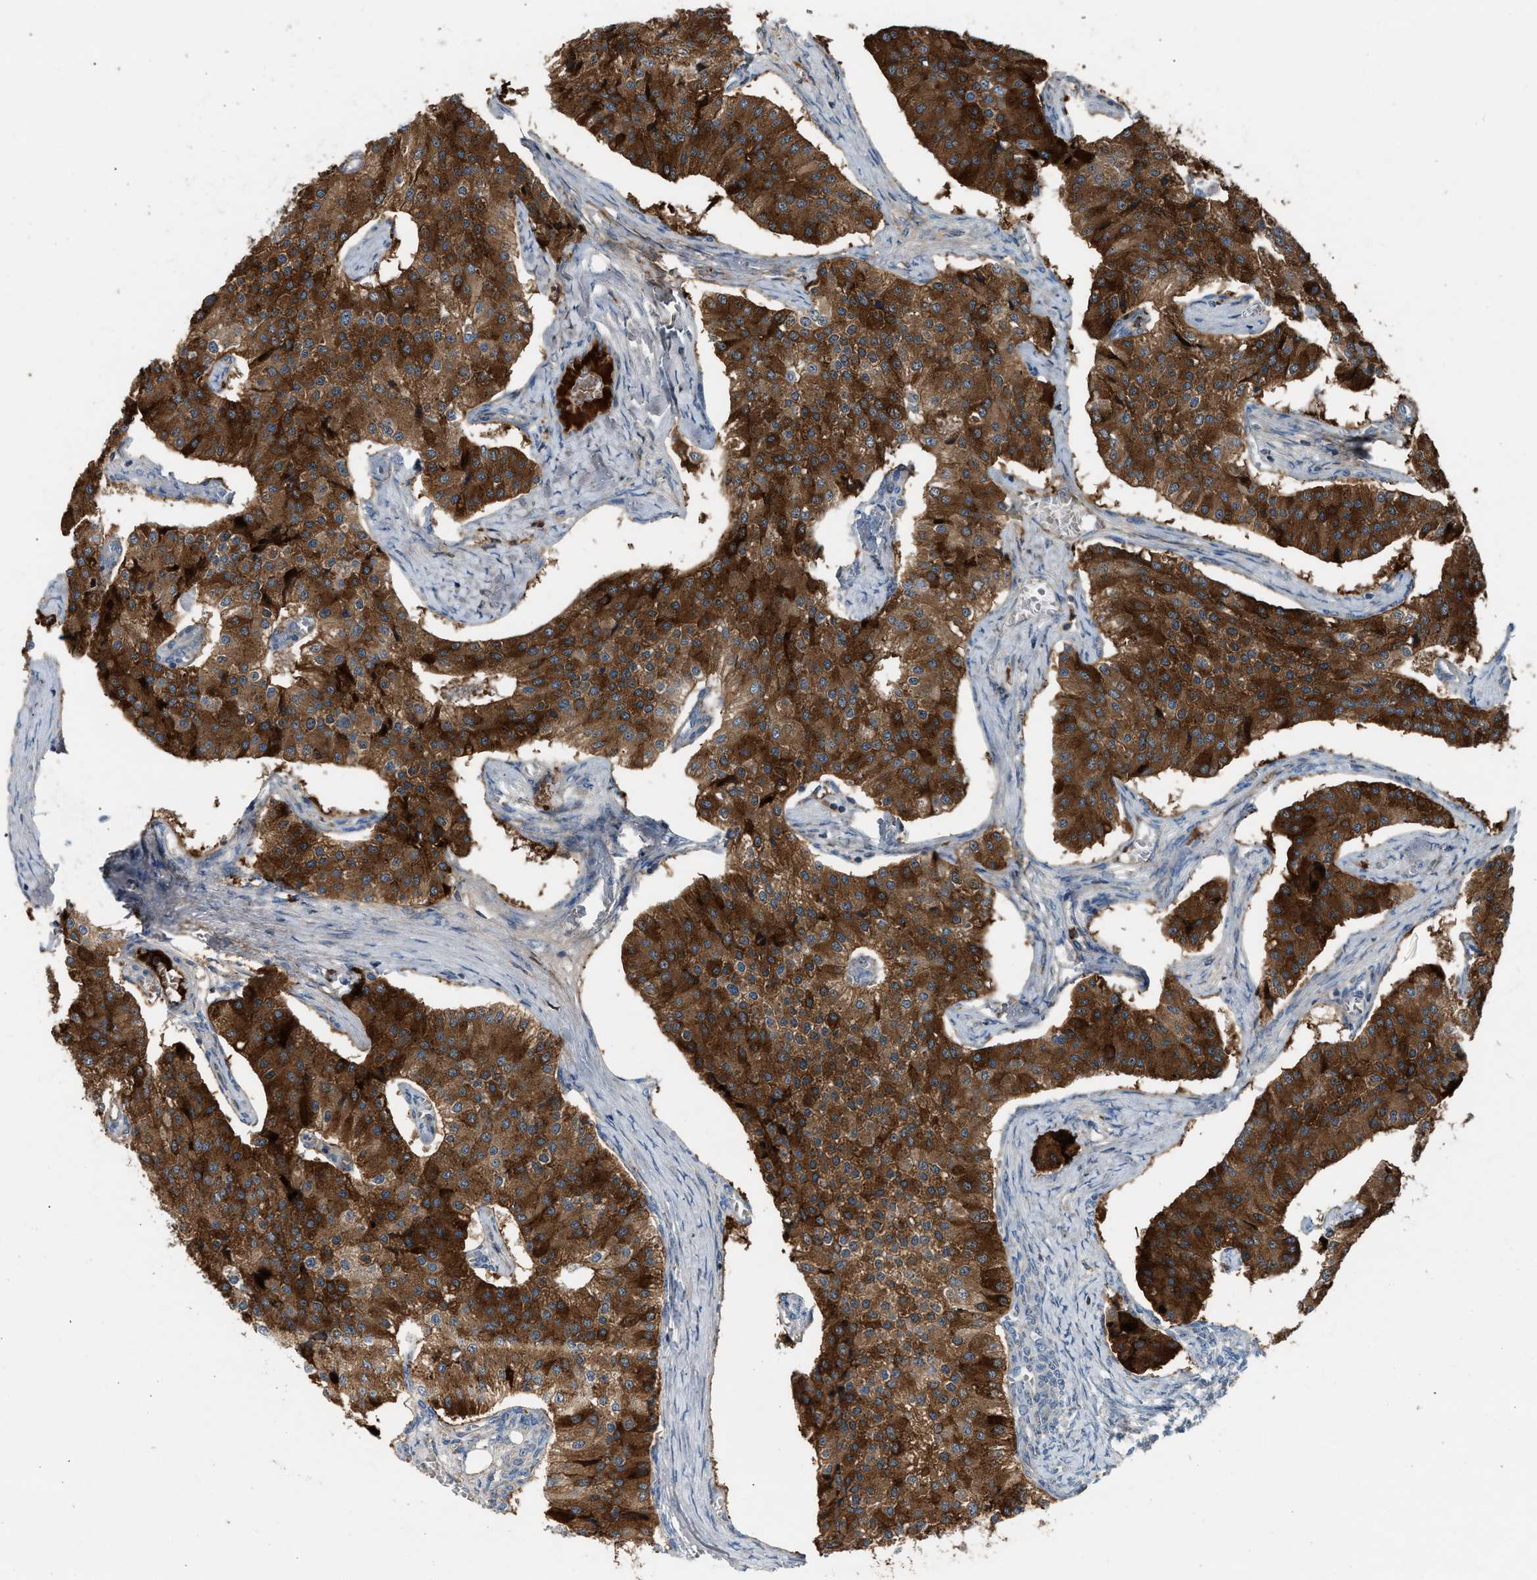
{"staining": {"intensity": "strong", "quantity": ">75%", "location": "cytoplasmic/membranous"}, "tissue": "carcinoid", "cell_type": "Tumor cells", "image_type": "cancer", "snomed": [{"axis": "morphology", "description": "Carcinoid, malignant, NOS"}, {"axis": "topography", "description": "Colon"}], "caption": "High-magnification brightfield microscopy of carcinoid stained with DAB (brown) and counterstained with hematoxylin (blue). tumor cells exhibit strong cytoplasmic/membranous staining is appreciated in approximately>75% of cells.", "gene": "TPH1", "patient": {"sex": "female", "age": 52}}